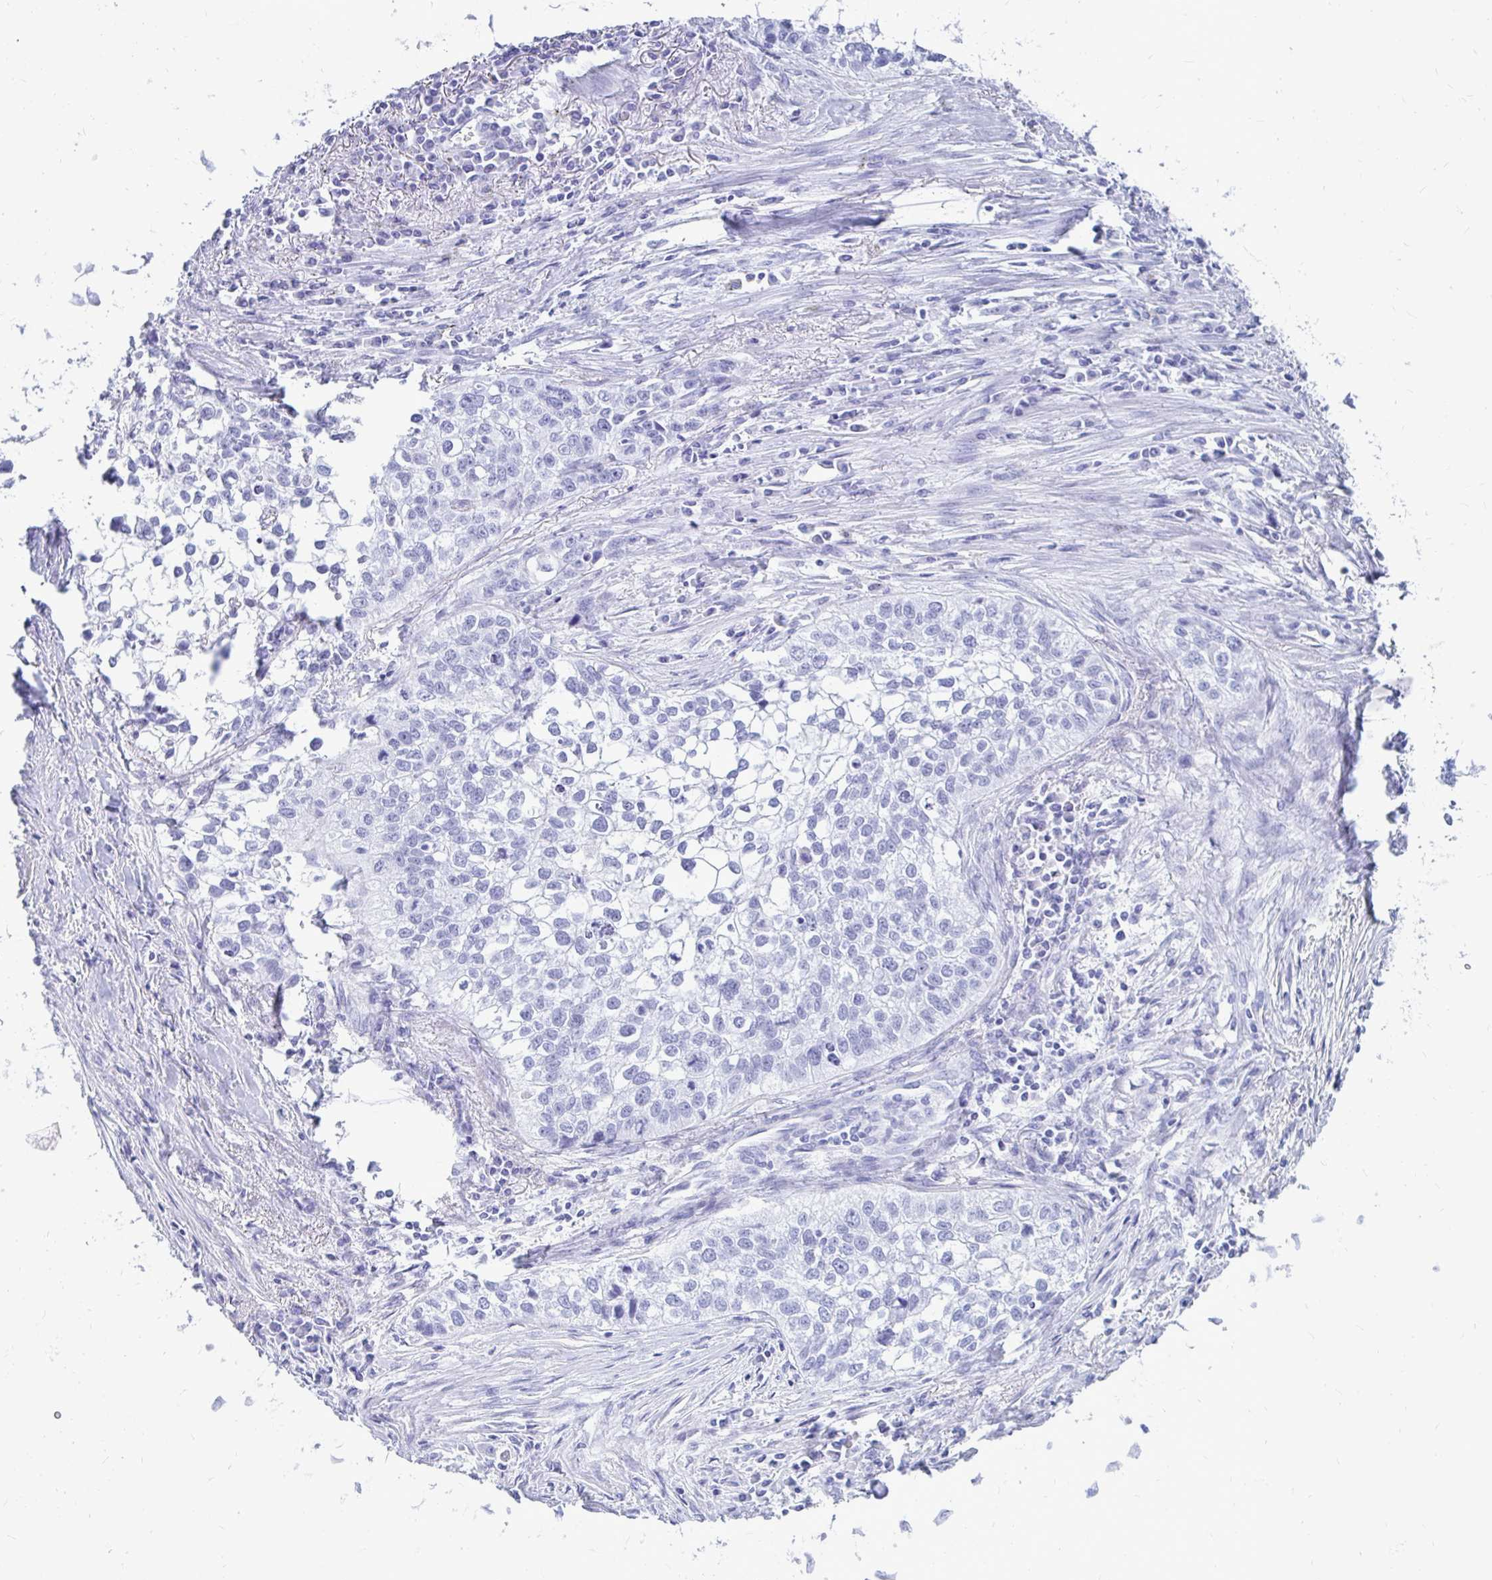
{"staining": {"intensity": "negative", "quantity": "none", "location": "none"}, "tissue": "lung cancer", "cell_type": "Tumor cells", "image_type": "cancer", "snomed": [{"axis": "morphology", "description": "Squamous cell carcinoma, NOS"}, {"axis": "topography", "description": "Lung"}], "caption": "Protein analysis of lung squamous cell carcinoma shows no significant staining in tumor cells. (DAB (3,3'-diaminobenzidine) IHC, high magnification).", "gene": "OR10R2", "patient": {"sex": "male", "age": 74}}